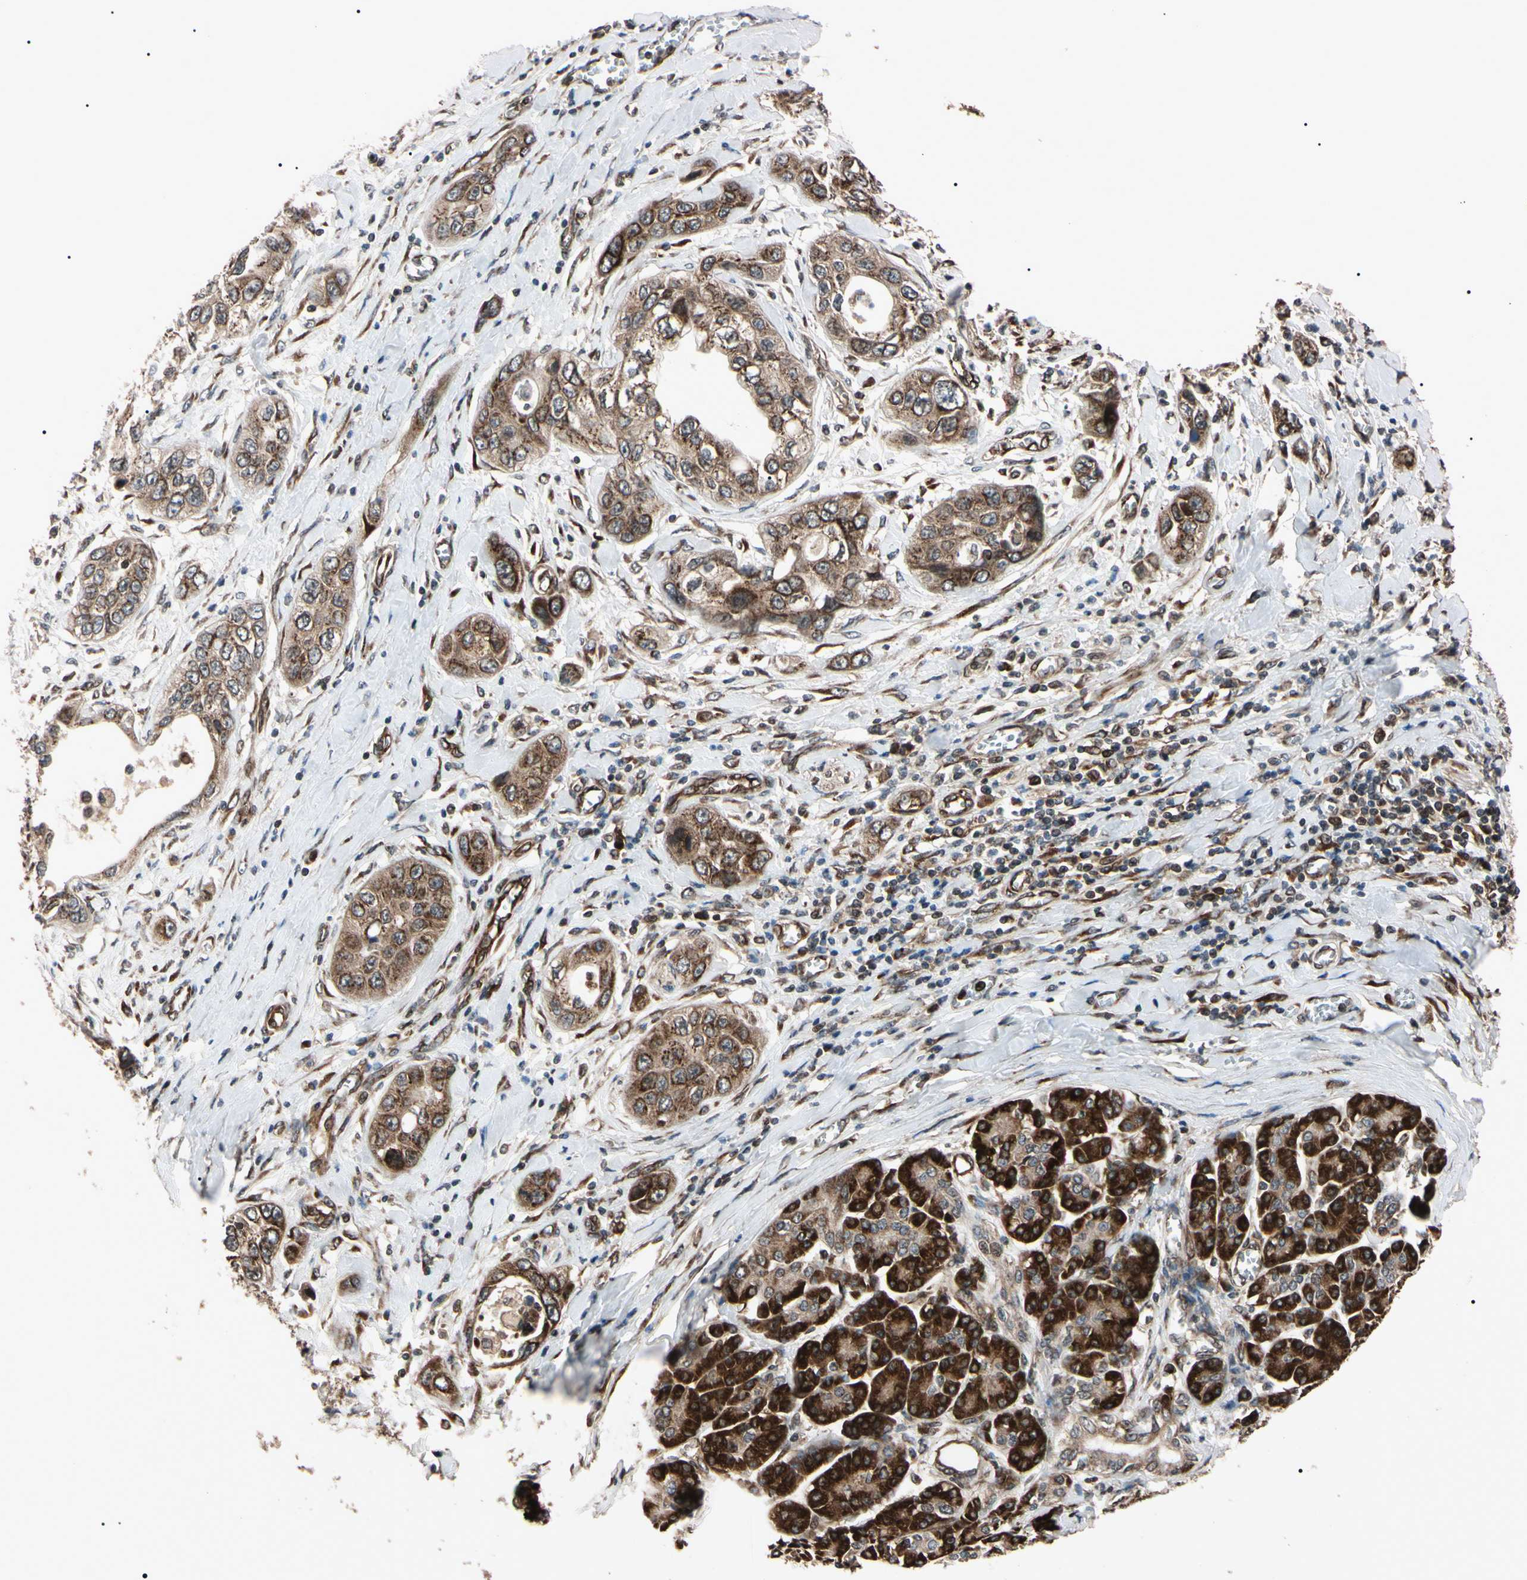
{"staining": {"intensity": "moderate", "quantity": ">75%", "location": "cytoplasmic/membranous"}, "tissue": "pancreatic cancer", "cell_type": "Tumor cells", "image_type": "cancer", "snomed": [{"axis": "morphology", "description": "Adenocarcinoma, NOS"}, {"axis": "topography", "description": "Pancreas"}], "caption": "A photomicrograph of human pancreatic adenocarcinoma stained for a protein shows moderate cytoplasmic/membranous brown staining in tumor cells.", "gene": "GUCY1B1", "patient": {"sex": "female", "age": 70}}